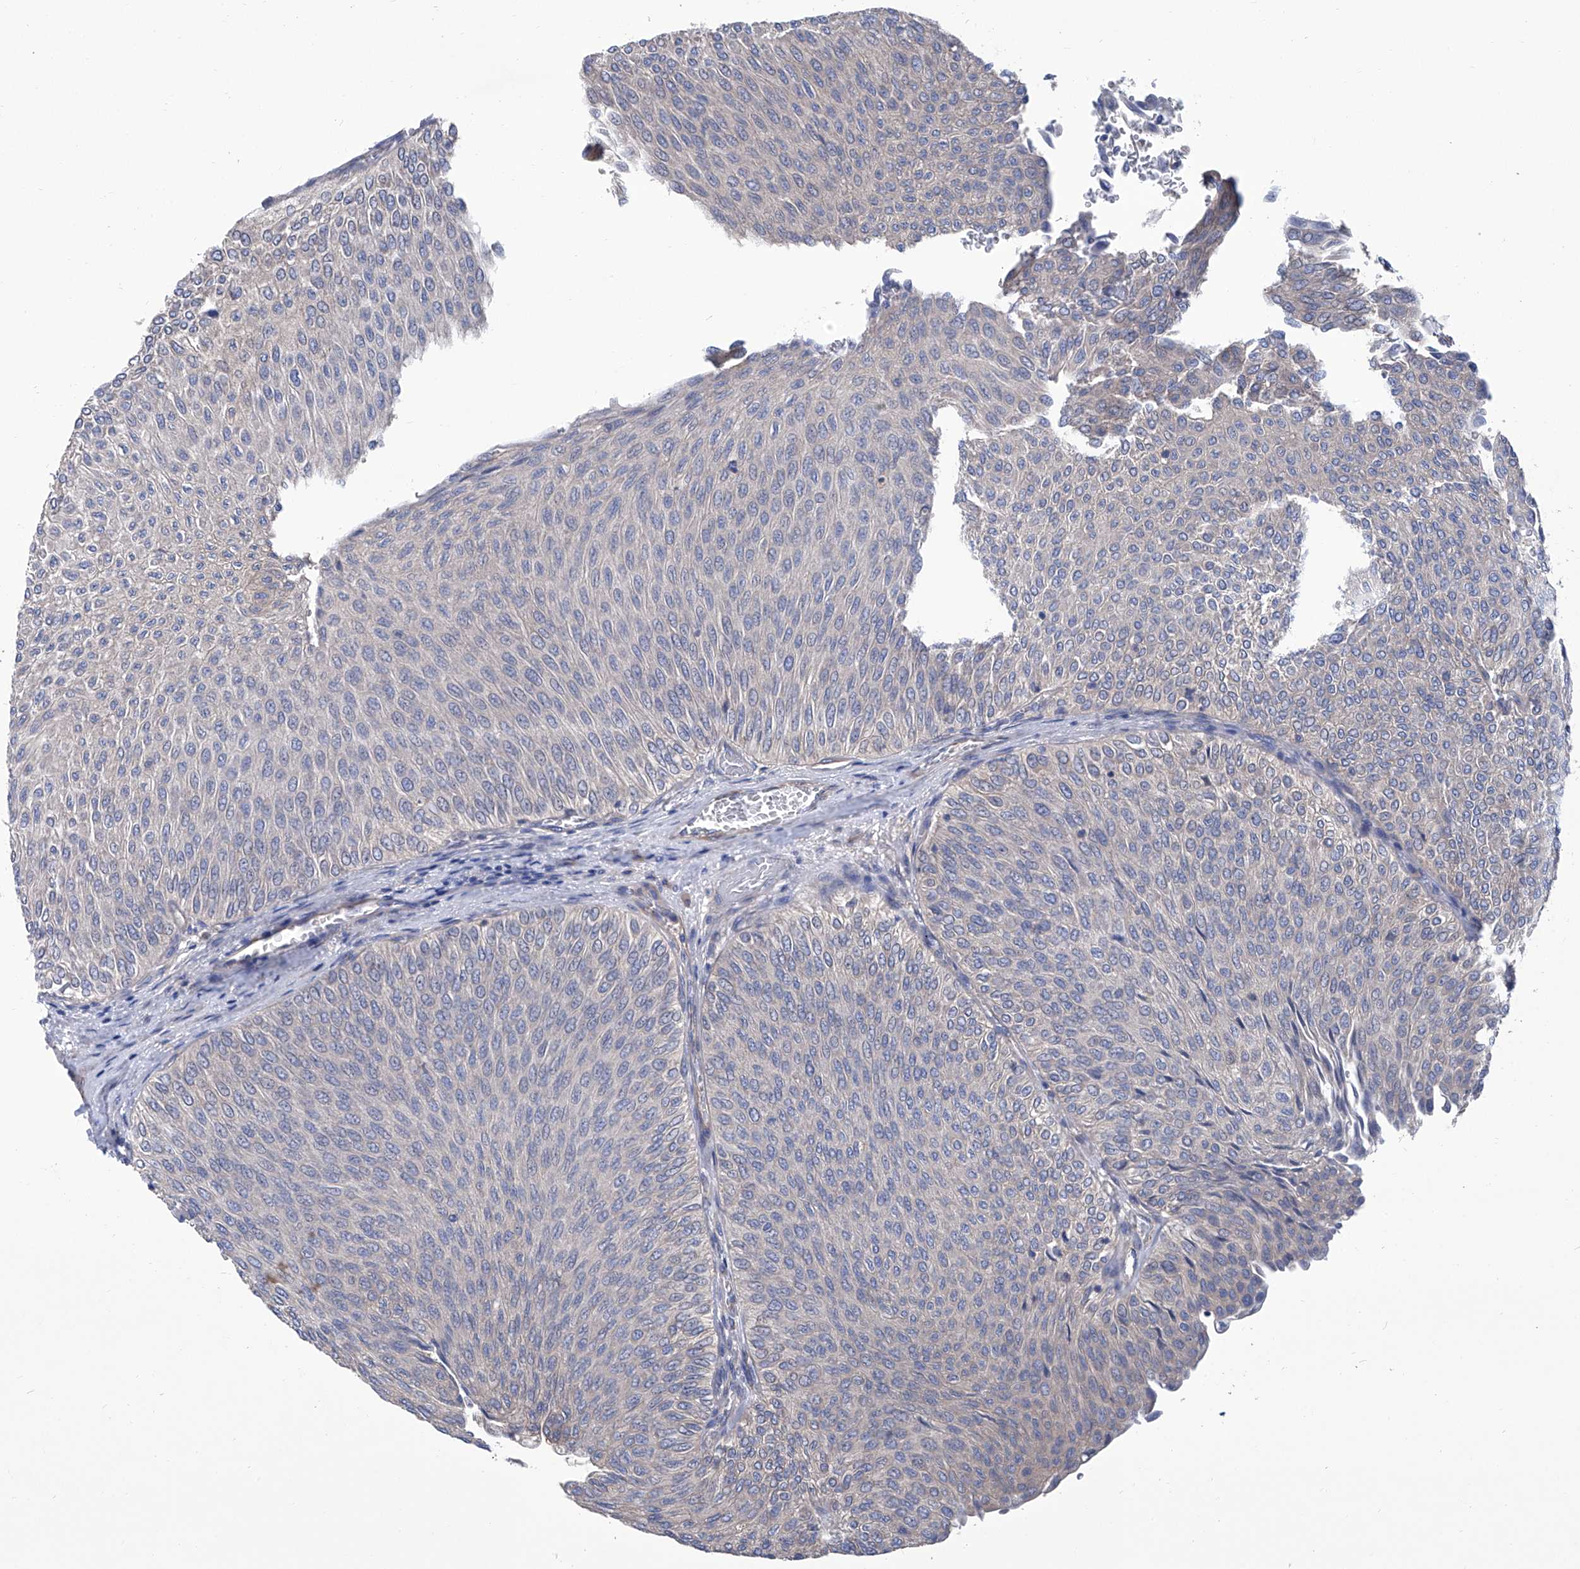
{"staining": {"intensity": "negative", "quantity": "none", "location": "none"}, "tissue": "urothelial cancer", "cell_type": "Tumor cells", "image_type": "cancer", "snomed": [{"axis": "morphology", "description": "Urothelial carcinoma, Low grade"}, {"axis": "topography", "description": "Urinary bladder"}], "caption": "This is an immunohistochemistry micrograph of human urothelial cancer. There is no staining in tumor cells.", "gene": "SMS", "patient": {"sex": "male", "age": 78}}